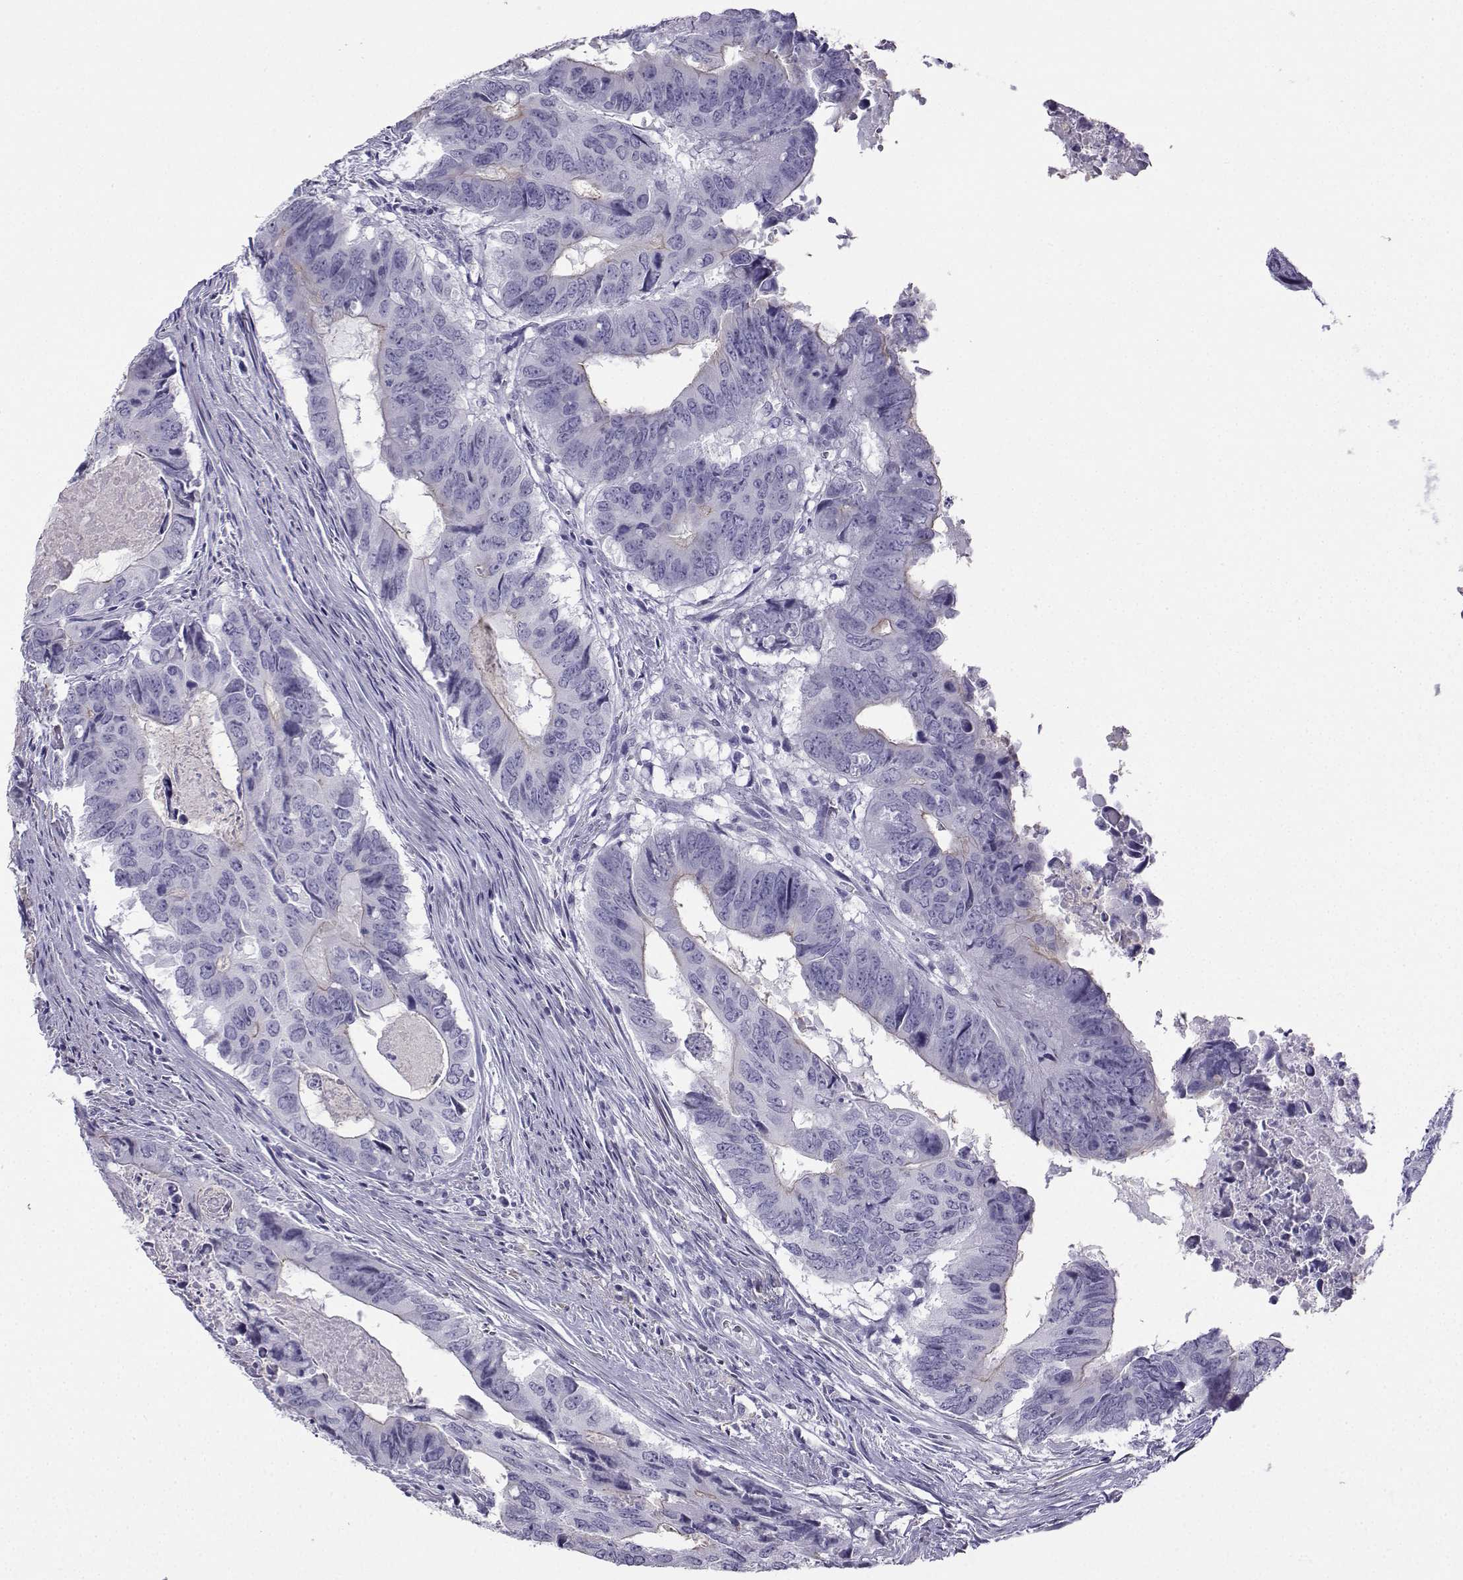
{"staining": {"intensity": "weak", "quantity": "25%-75%", "location": "cytoplasmic/membranous"}, "tissue": "colorectal cancer", "cell_type": "Tumor cells", "image_type": "cancer", "snomed": [{"axis": "morphology", "description": "Adenocarcinoma, NOS"}, {"axis": "topography", "description": "Colon"}], "caption": "Brown immunohistochemical staining in adenocarcinoma (colorectal) shows weak cytoplasmic/membranous staining in about 25%-75% of tumor cells.", "gene": "KIF17", "patient": {"sex": "male", "age": 79}}